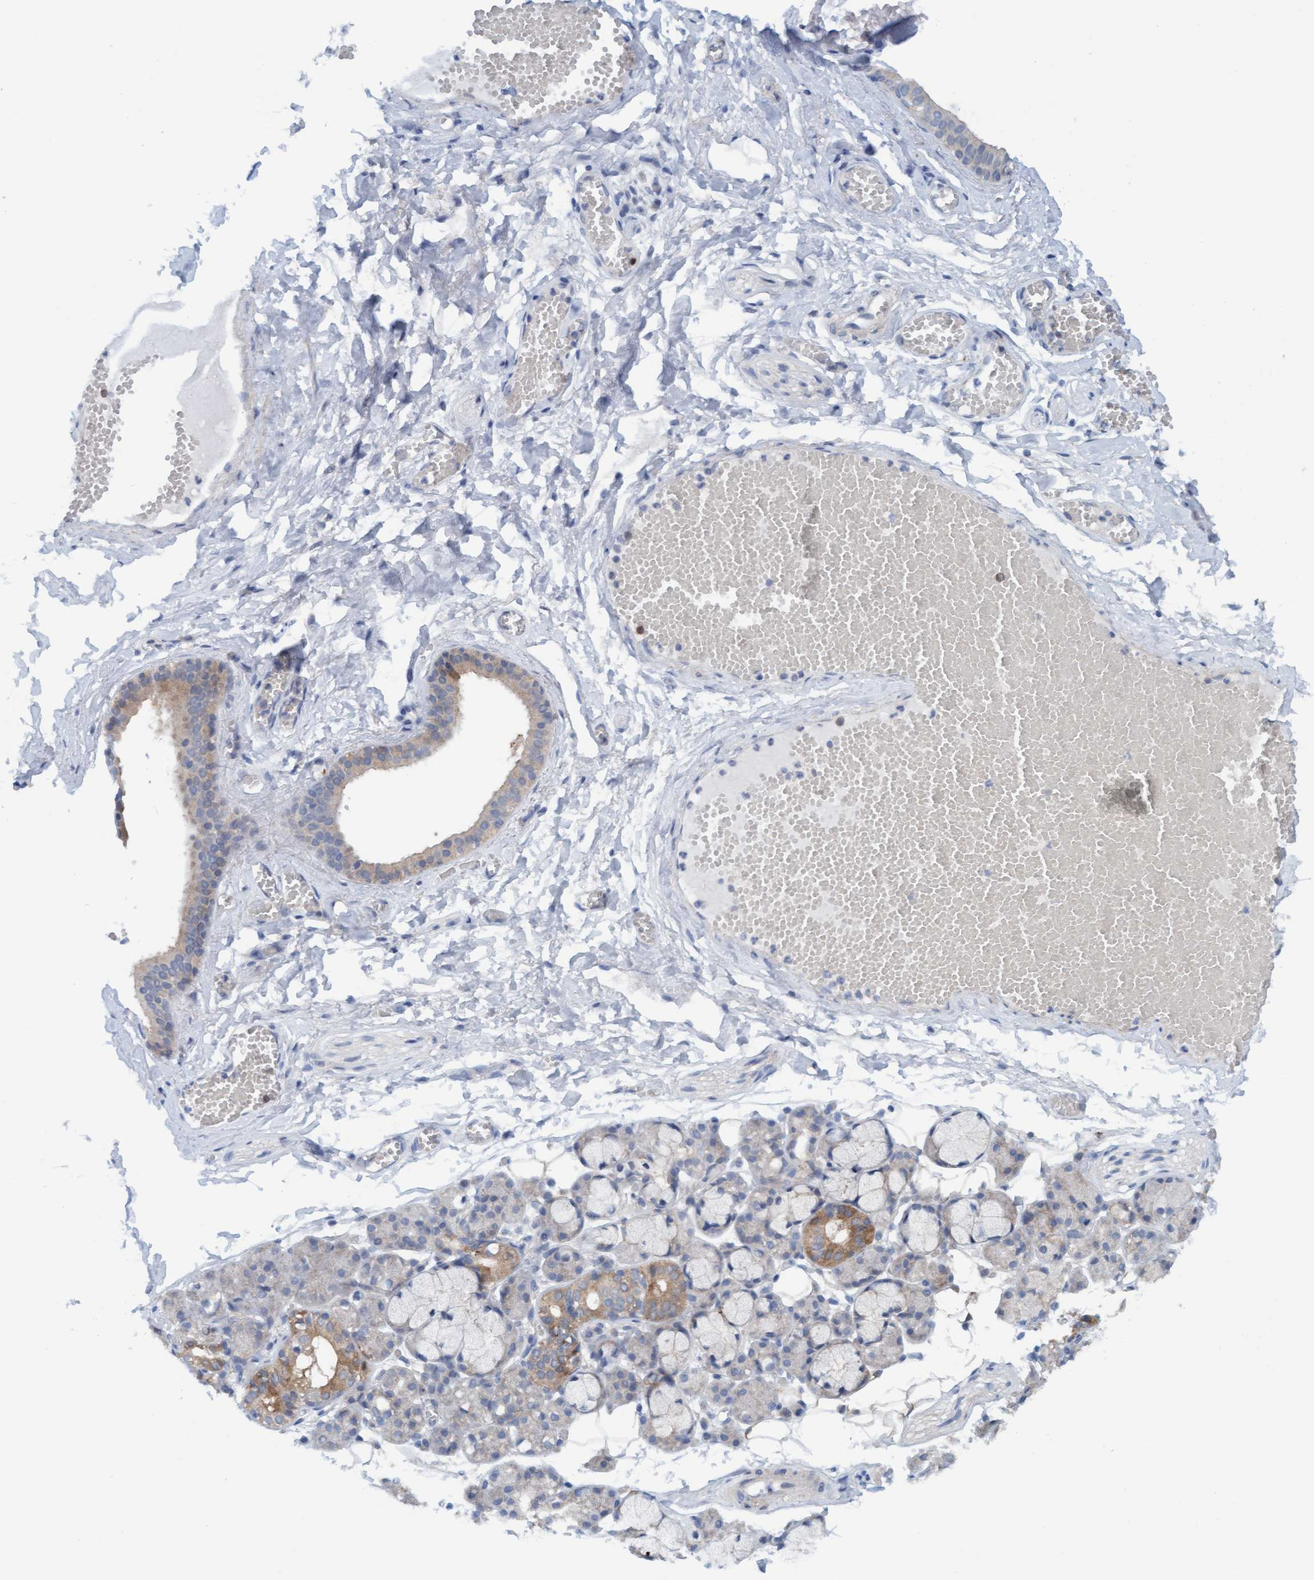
{"staining": {"intensity": "moderate", "quantity": "<25%", "location": "cytoplasmic/membranous"}, "tissue": "salivary gland", "cell_type": "Glandular cells", "image_type": "normal", "snomed": [{"axis": "morphology", "description": "Normal tissue, NOS"}, {"axis": "topography", "description": "Salivary gland"}], "caption": "IHC image of benign human salivary gland stained for a protein (brown), which shows low levels of moderate cytoplasmic/membranous positivity in approximately <25% of glandular cells.", "gene": "KLHL25", "patient": {"sex": "male", "age": 63}}